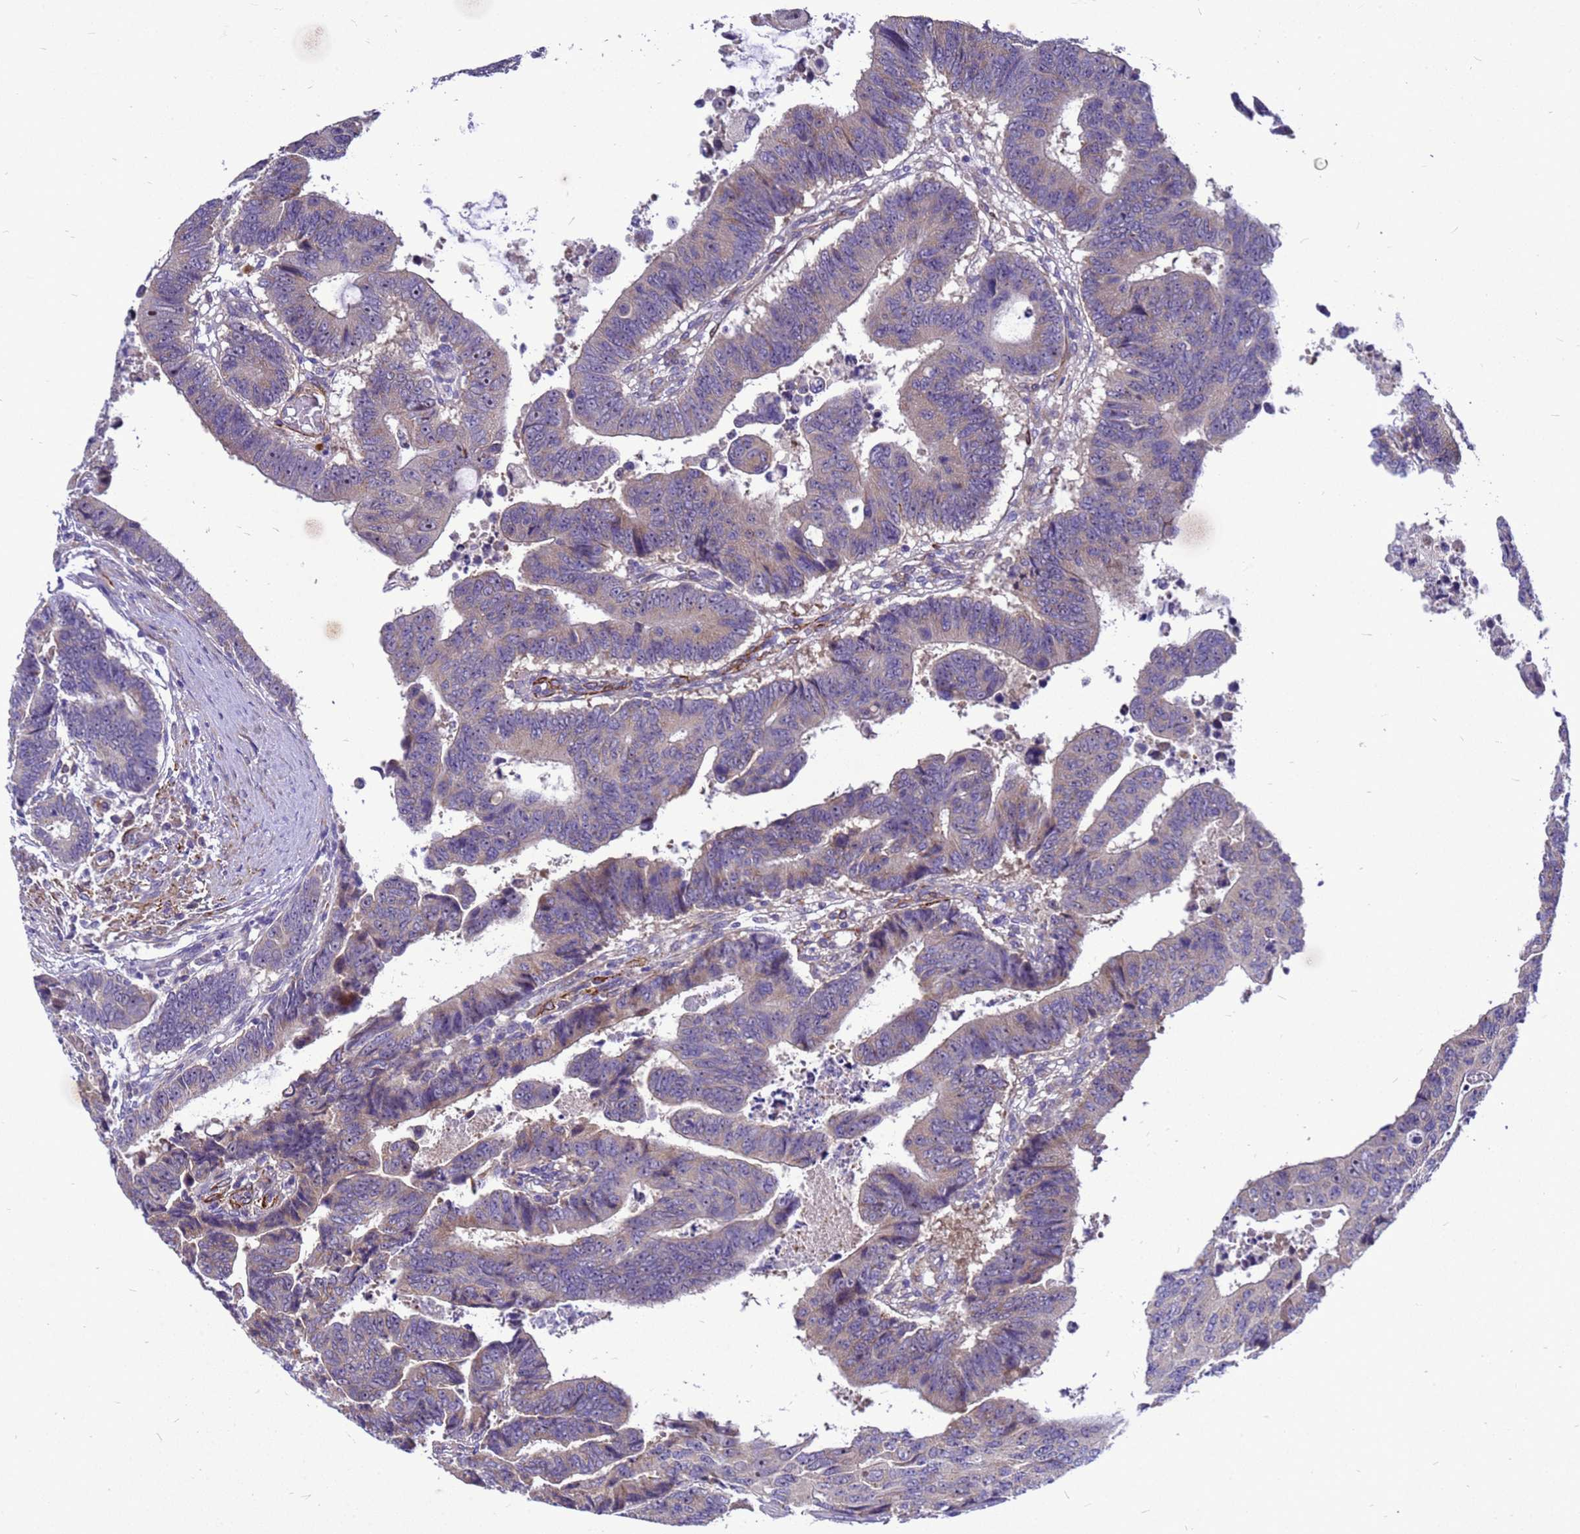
{"staining": {"intensity": "negative", "quantity": "none", "location": "none"}, "tissue": "colorectal cancer", "cell_type": "Tumor cells", "image_type": "cancer", "snomed": [{"axis": "morphology", "description": "Adenocarcinoma, NOS"}, {"axis": "topography", "description": "Rectum"}], "caption": "High magnification brightfield microscopy of colorectal adenocarcinoma stained with DAB (brown) and counterstained with hematoxylin (blue): tumor cells show no significant expression. (Stains: DAB immunohistochemistry with hematoxylin counter stain, Microscopy: brightfield microscopy at high magnification).", "gene": "POP7", "patient": {"sex": "male", "age": 84}}